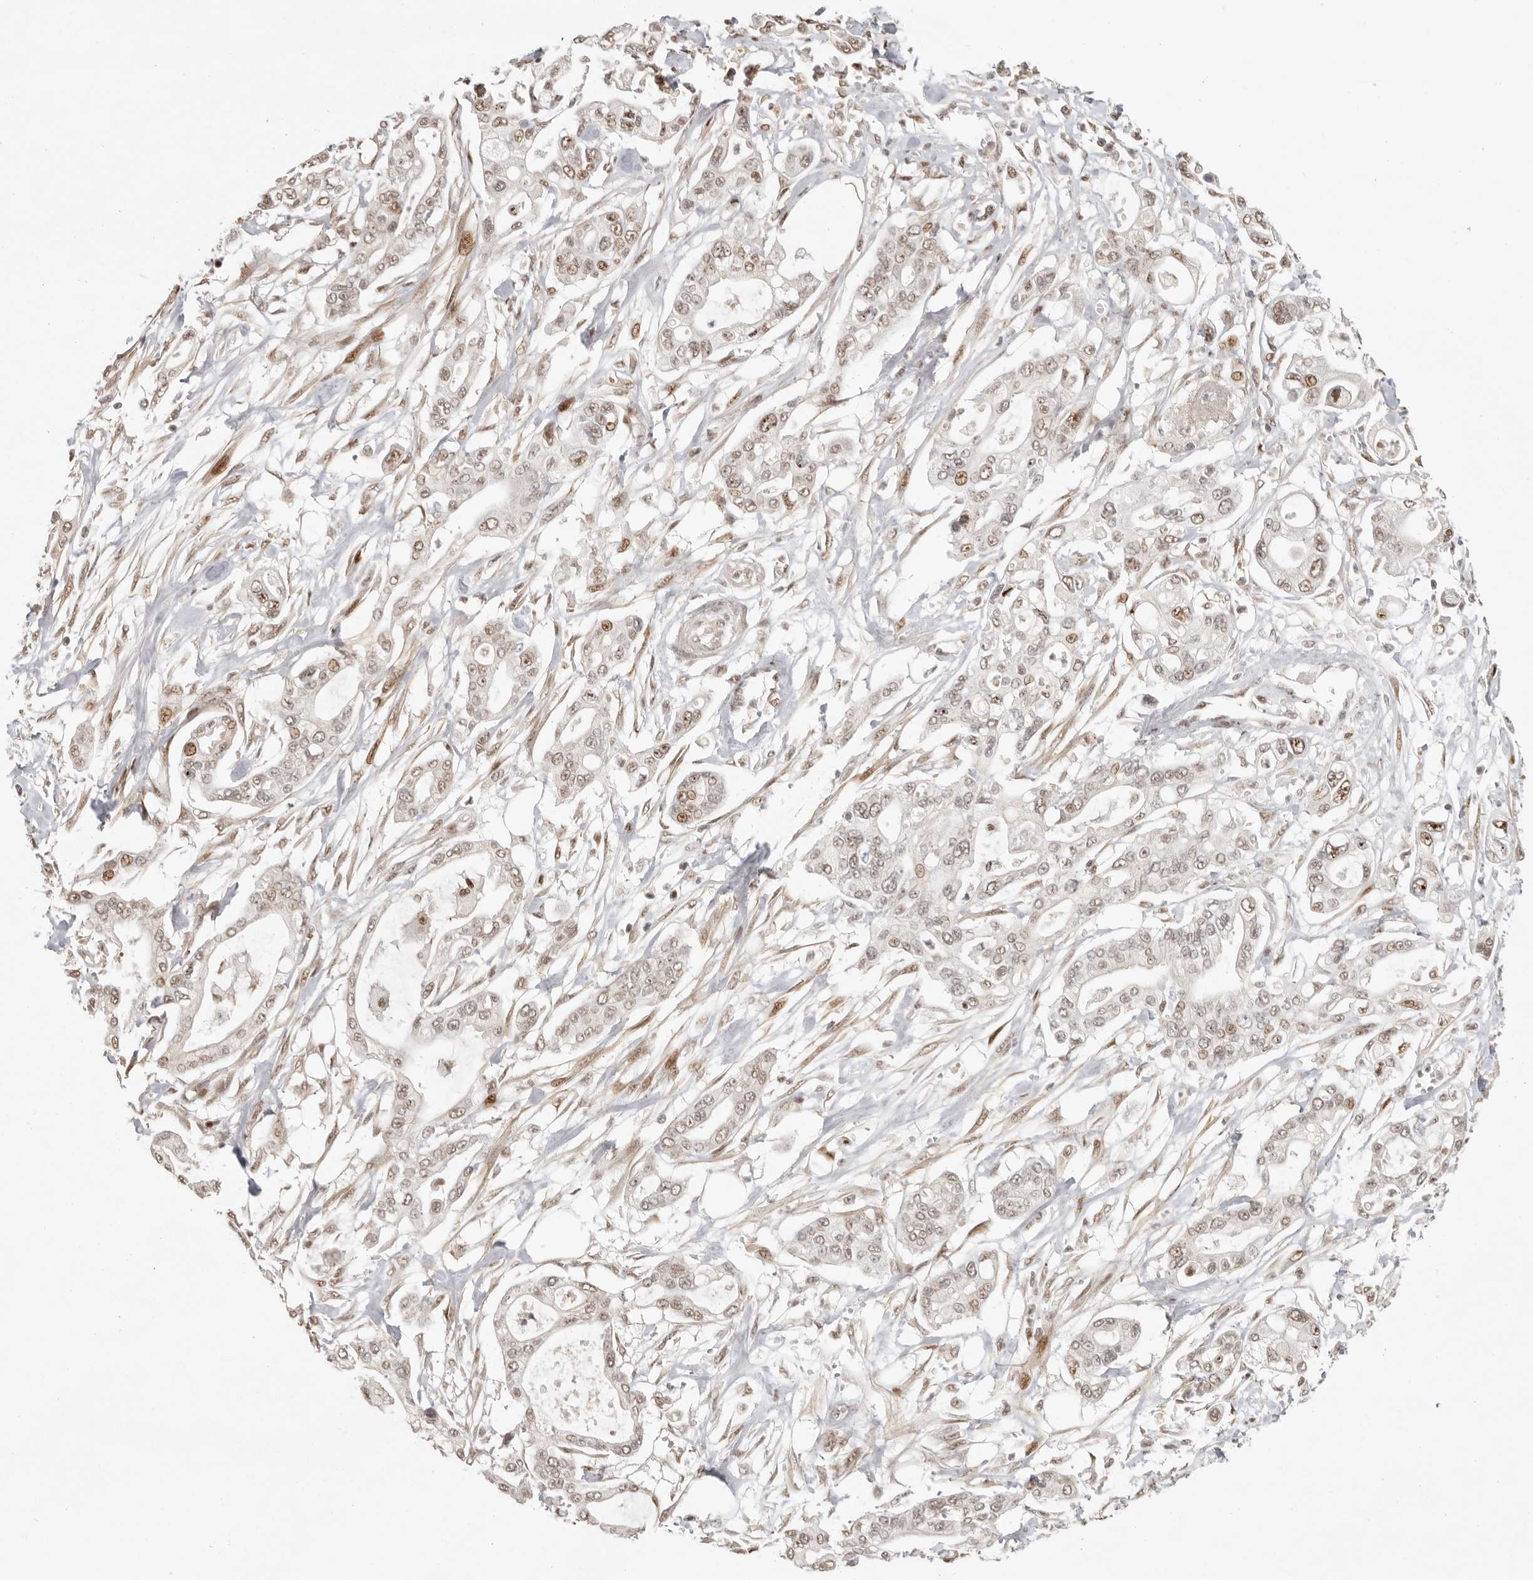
{"staining": {"intensity": "weak", "quantity": ">75%", "location": "nuclear"}, "tissue": "pancreatic cancer", "cell_type": "Tumor cells", "image_type": "cancer", "snomed": [{"axis": "morphology", "description": "Adenocarcinoma, NOS"}, {"axis": "topography", "description": "Pancreas"}], "caption": "Protein expression by immunohistochemistry demonstrates weak nuclear staining in about >75% of tumor cells in adenocarcinoma (pancreatic).", "gene": "GPBP1L1", "patient": {"sex": "male", "age": 68}}